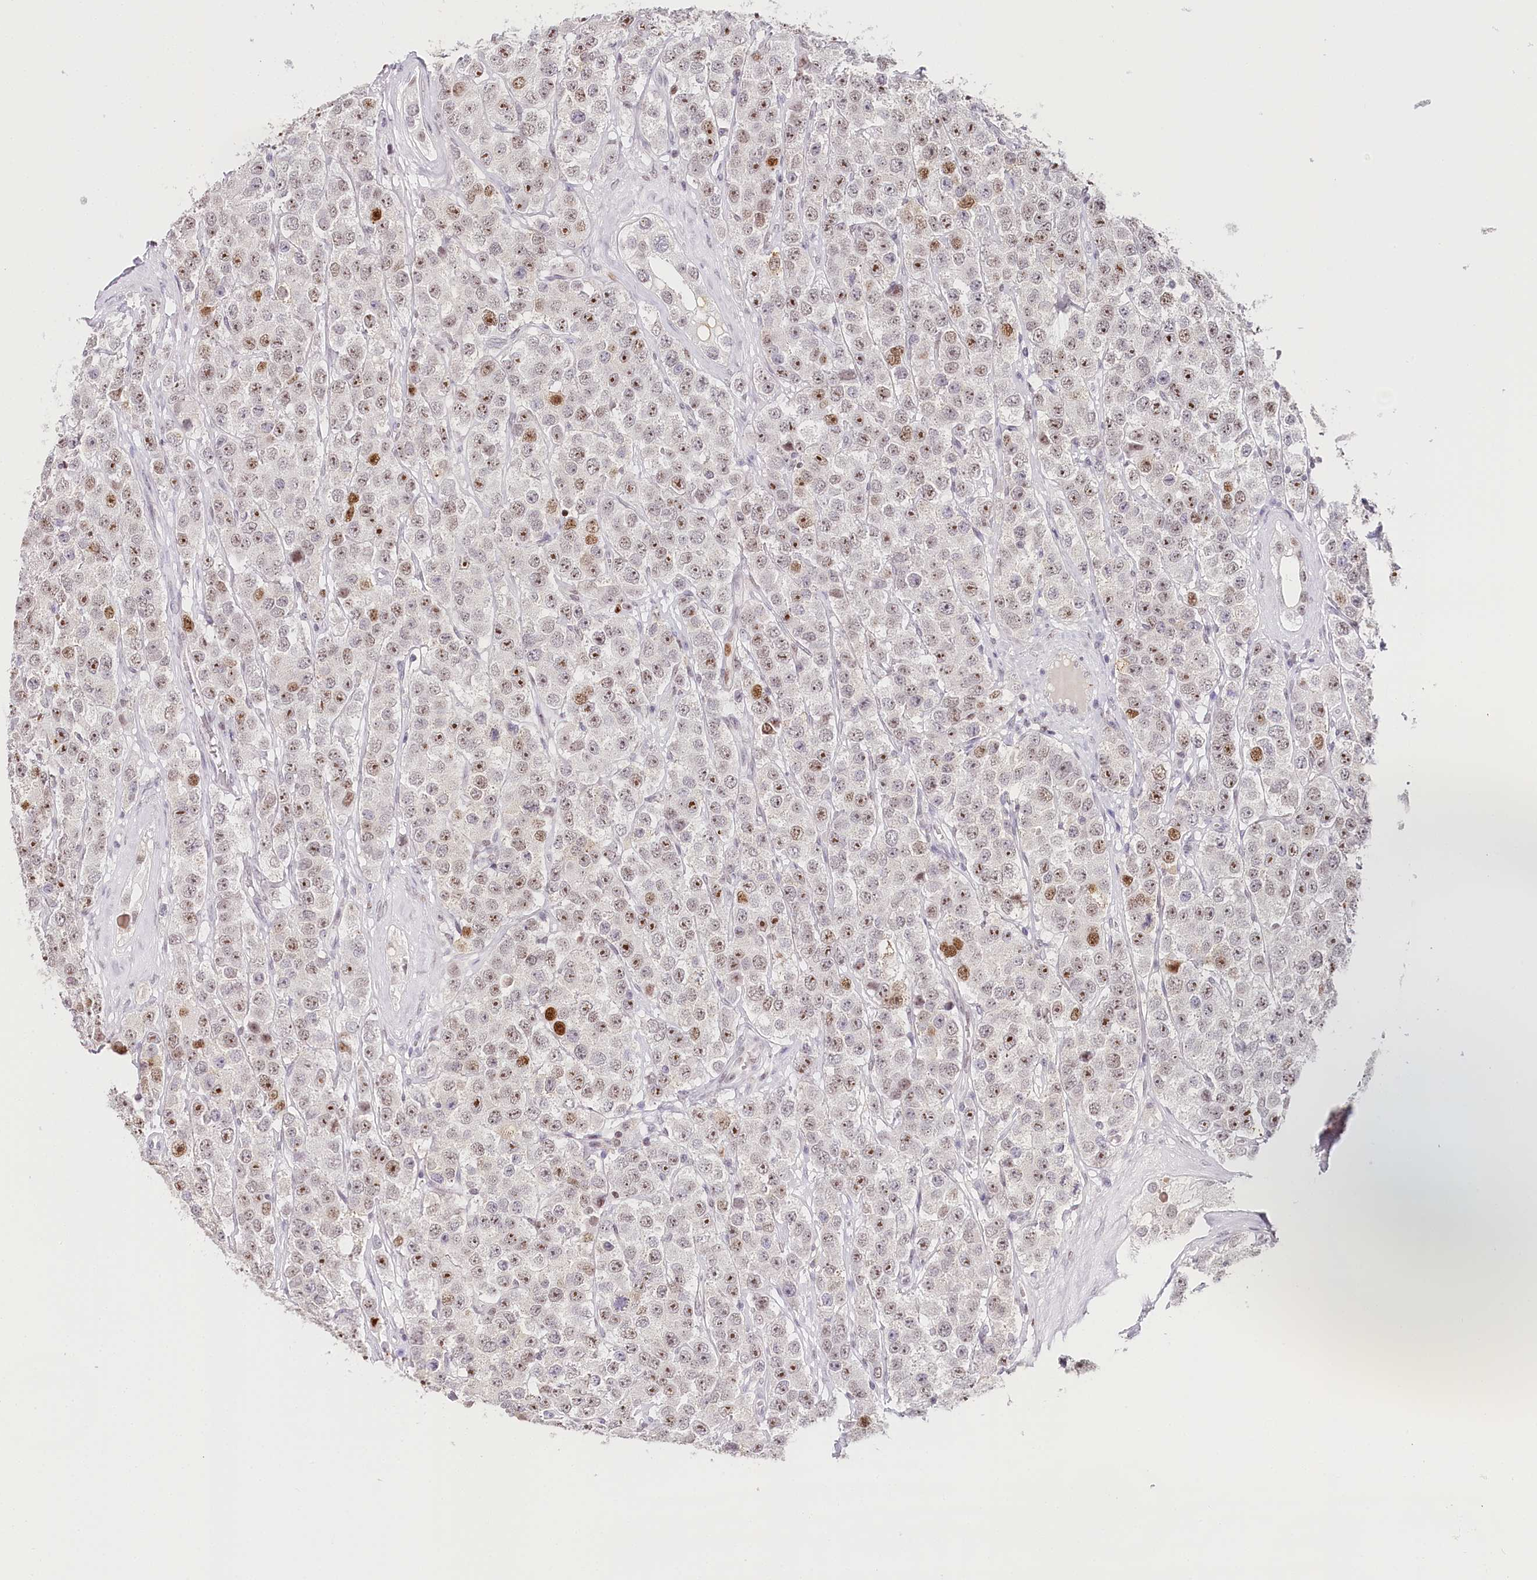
{"staining": {"intensity": "moderate", "quantity": "25%-75%", "location": "nuclear"}, "tissue": "testis cancer", "cell_type": "Tumor cells", "image_type": "cancer", "snomed": [{"axis": "morphology", "description": "Seminoma, NOS"}, {"axis": "topography", "description": "Testis"}], "caption": "Immunohistochemical staining of human testis cancer (seminoma) demonstrates moderate nuclear protein positivity in about 25%-75% of tumor cells.", "gene": "TP53", "patient": {"sex": "male", "age": 28}}